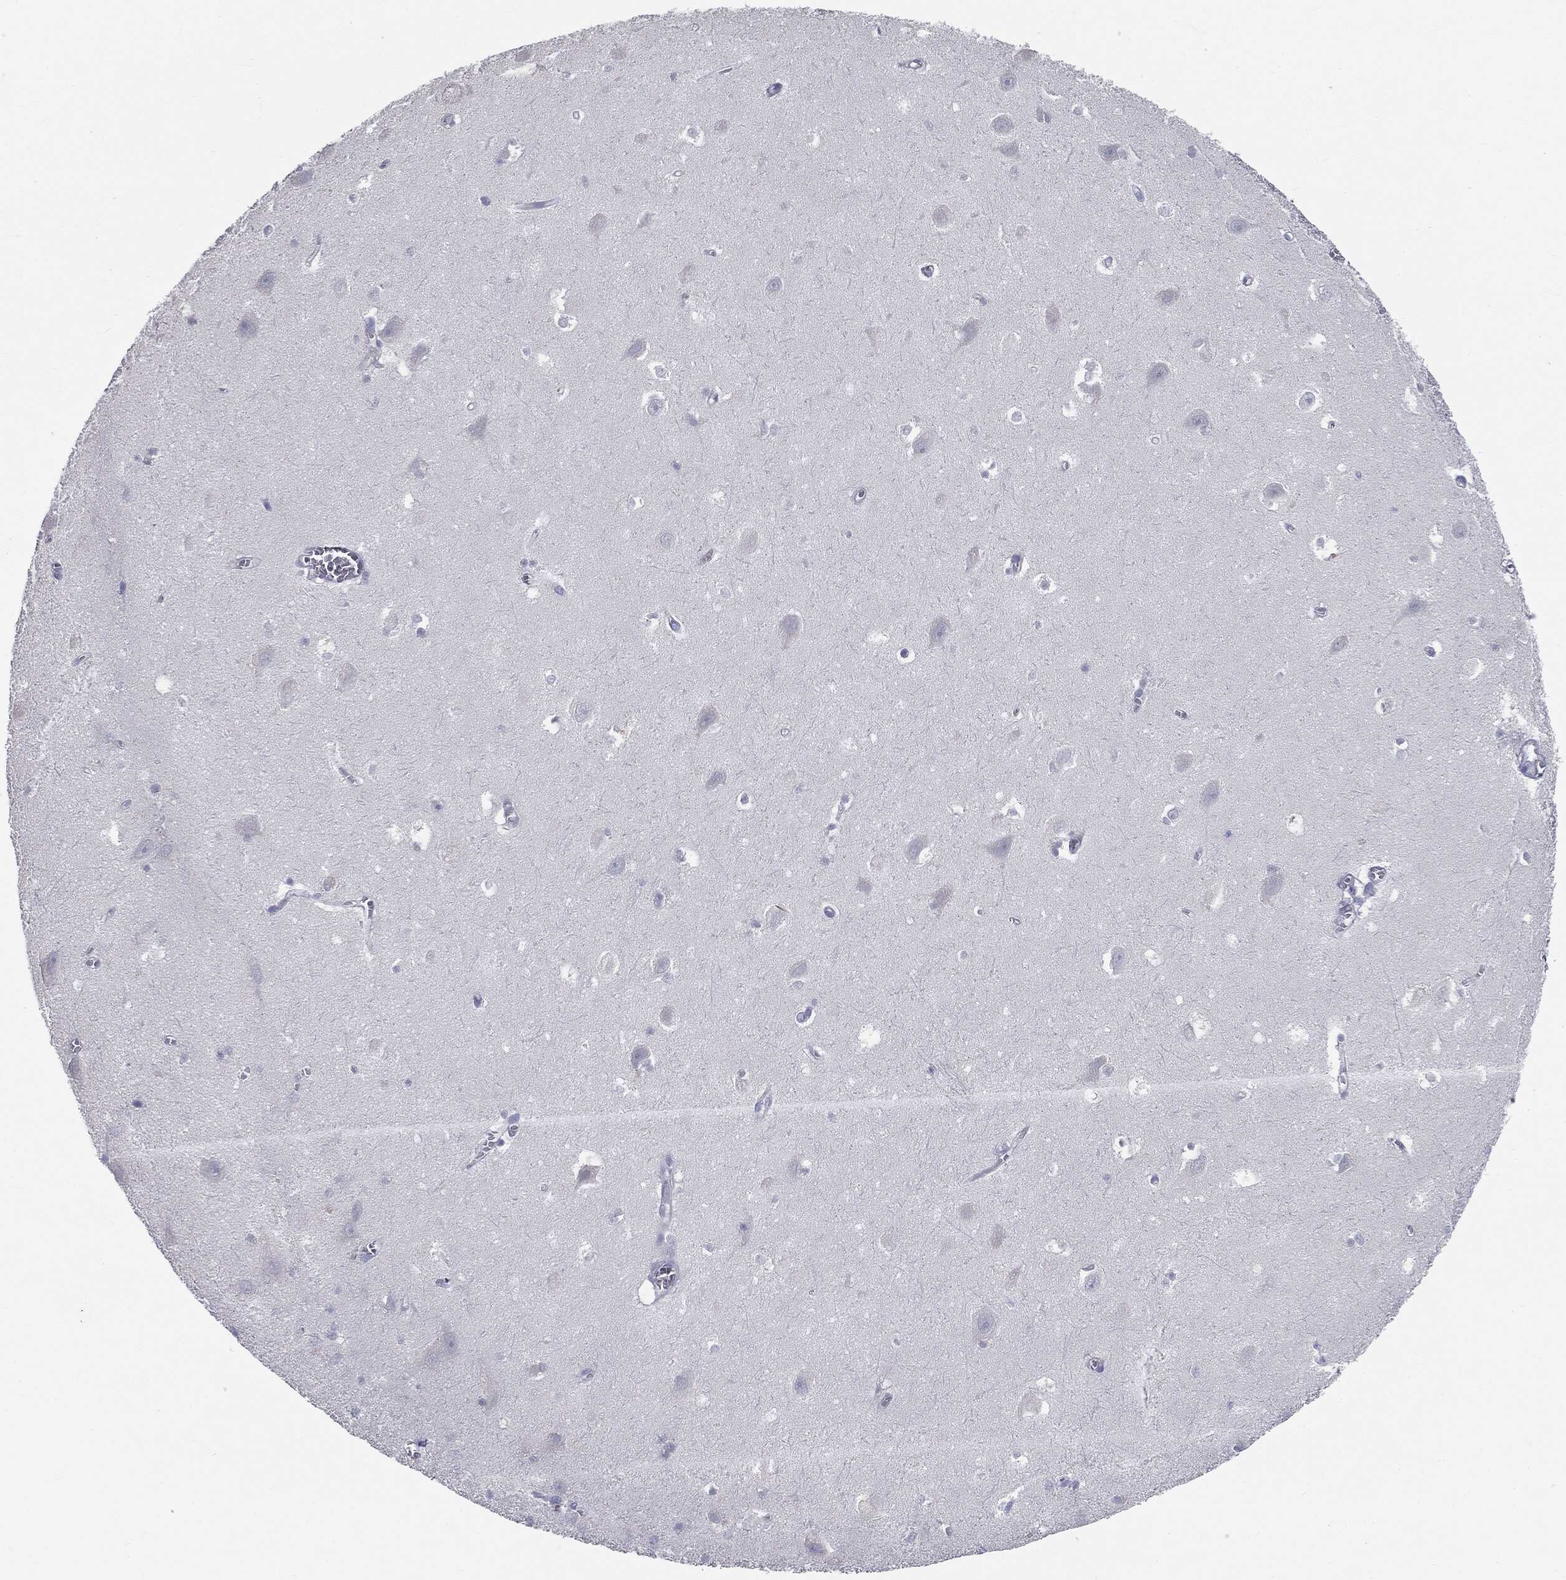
{"staining": {"intensity": "negative", "quantity": "none", "location": "none"}, "tissue": "hippocampus", "cell_type": "Glial cells", "image_type": "normal", "snomed": [{"axis": "morphology", "description": "Normal tissue, NOS"}, {"axis": "topography", "description": "Hippocampus"}], "caption": "A high-resolution histopathology image shows IHC staining of unremarkable hippocampus, which demonstrates no significant staining in glial cells.", "gene": "CAV3", "patient": {"sex": "female", "age": 64}}